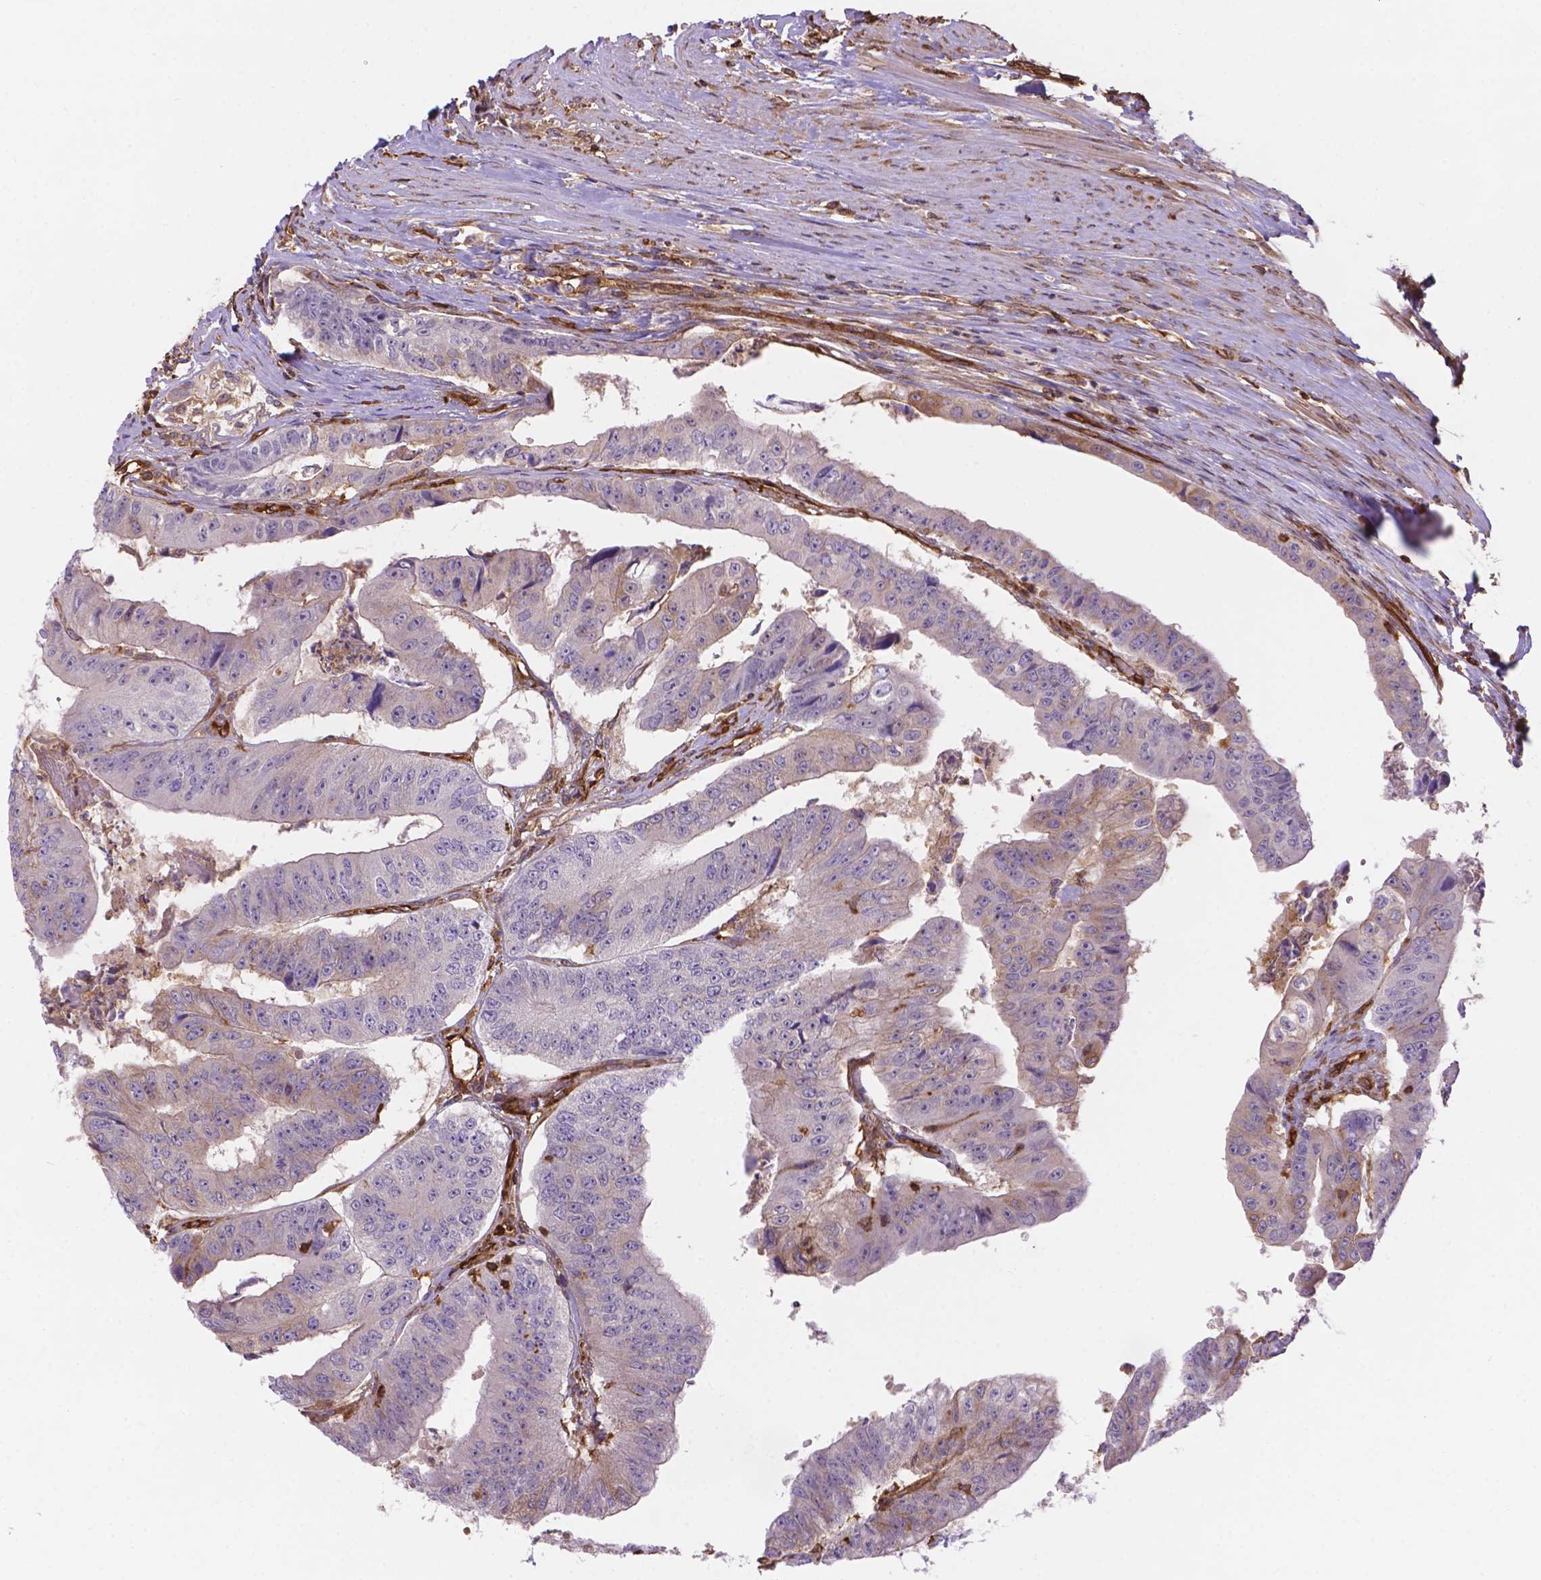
{"staining": {"intensity": "negative", "quantity": "none", "location": "none"}, "tissue": "colorectal cancer", "cell_type": "Tumor cells", "image_type": "cancer", "snomed": [{"axis": "morphology", "description": "Adenocarcinoma, NOS"}, {"axis": "topography", "description": "Colon"}], "caption": "This is a photomicrograph of immunohistochemistry (IHC) staining of colorectal cancer (adenocarcinoma), which shows no positivity in tumor cells. The staining is performed using DAB (3,3'-diaminobenzidine) brown chromogen with nuclei counter-stained in using hematoxylin.", "gene": "DMWD", "patient": {"sex": "female", "age": 67}}